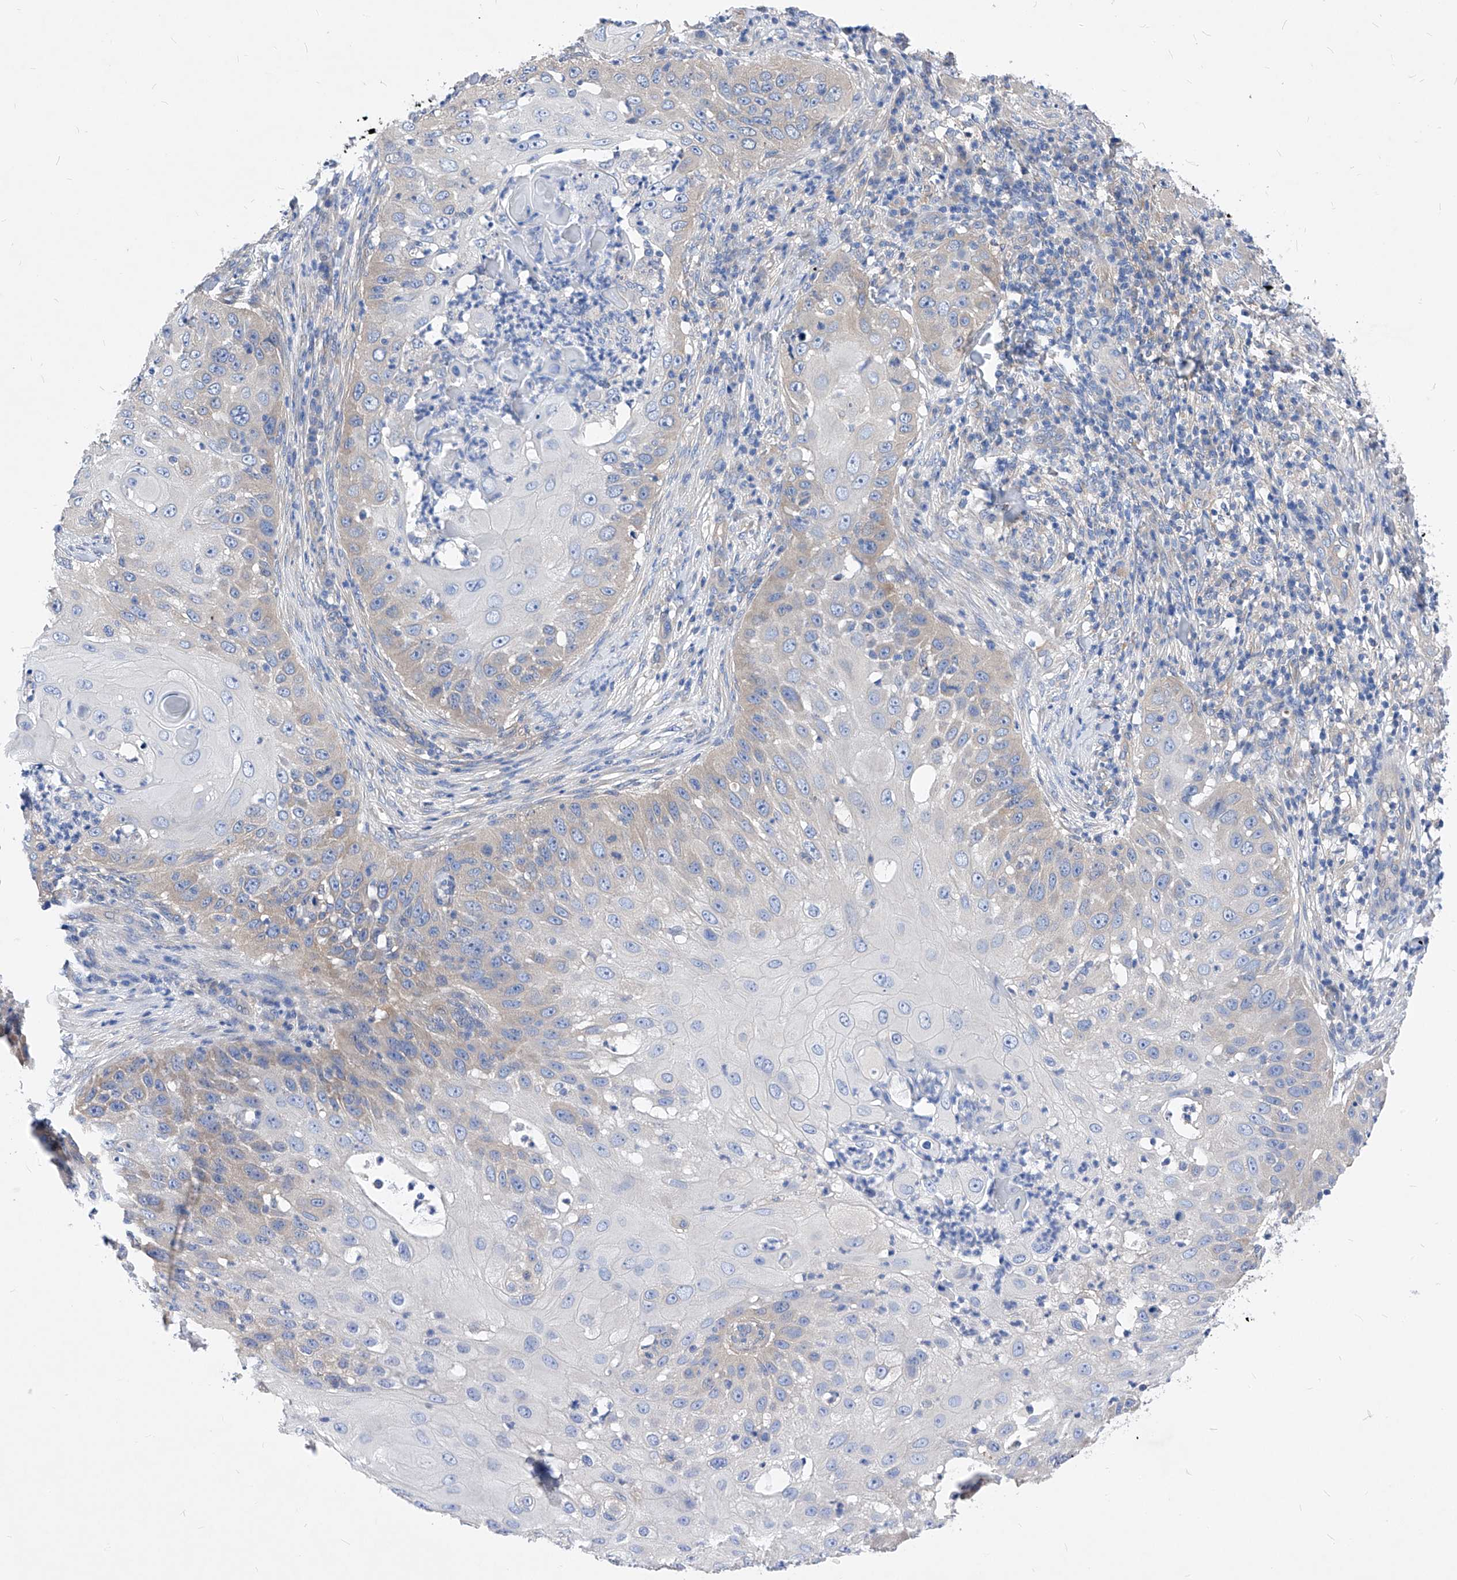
{"staining": {"intensity": "weak", "quantity": "<25%", "location": "cytoplasmic/membranous"}, "tissue": "skin cancer", "cell_type": "Tumor cells", "image_type": "cancer", "snomed": [{"axis": "morphology", "description": "Squamous cell carcinoma, NOS"}, {"axis": "topography", "description": "Skin"}], "caption": "A high-resolution histopathology image shows immunohistochemistry (IHC) staining of skin cancer, which demonstrates no significant expression in tumor cells.", "gene": "XPNPEP1", "patient": {"sex": "female", "age": 44}}